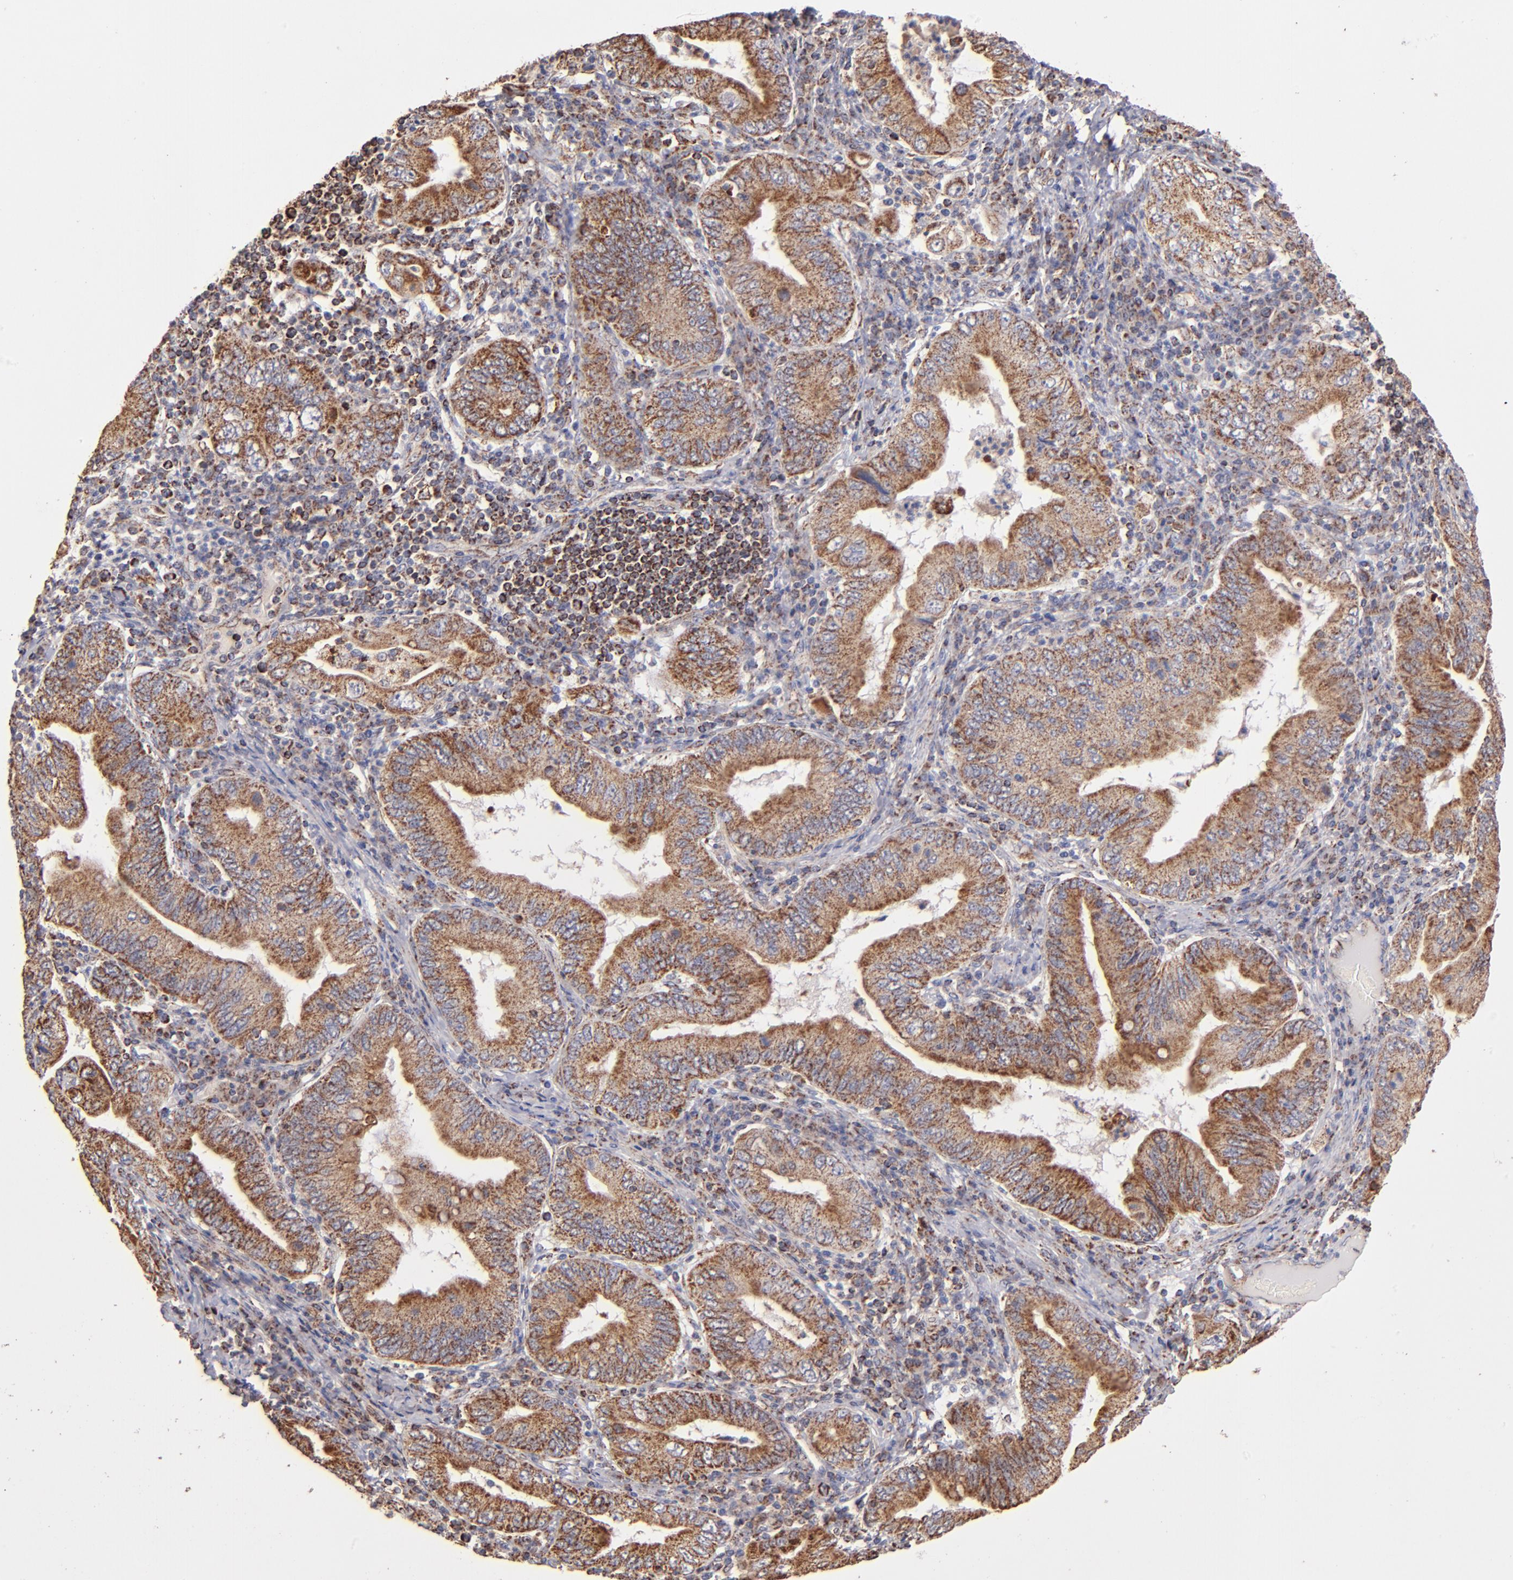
{"staining": {"intensity": "moderate", "quantity": ">75%", "location": "cytoplasmic/membranous"}, "tissue": "stomach cancer", "cell_type": "Tumor cells", "image_type": "cancer", "snomed": [{"axis": "morphology", "description": "Normal tissue, NOS"}, {"axis": "morphology", "description": "Adenocarcinoma, NOS"}, {"axis": "topography", "description": "Esophagus"}, {"axis": "topography", "description": "Stomach, upper"}, {"axis": "topography", "description": "Peripheral nerve tissue"}], "caption": "Moderate cytoplasmic/membranous staining for a protein is appreciated in about >75% of tumor cells of adenocarcinoma (stomach) using immunohistochemistry.", "gene": "DLST", "patient": {"sex": "male", "age": 62}}